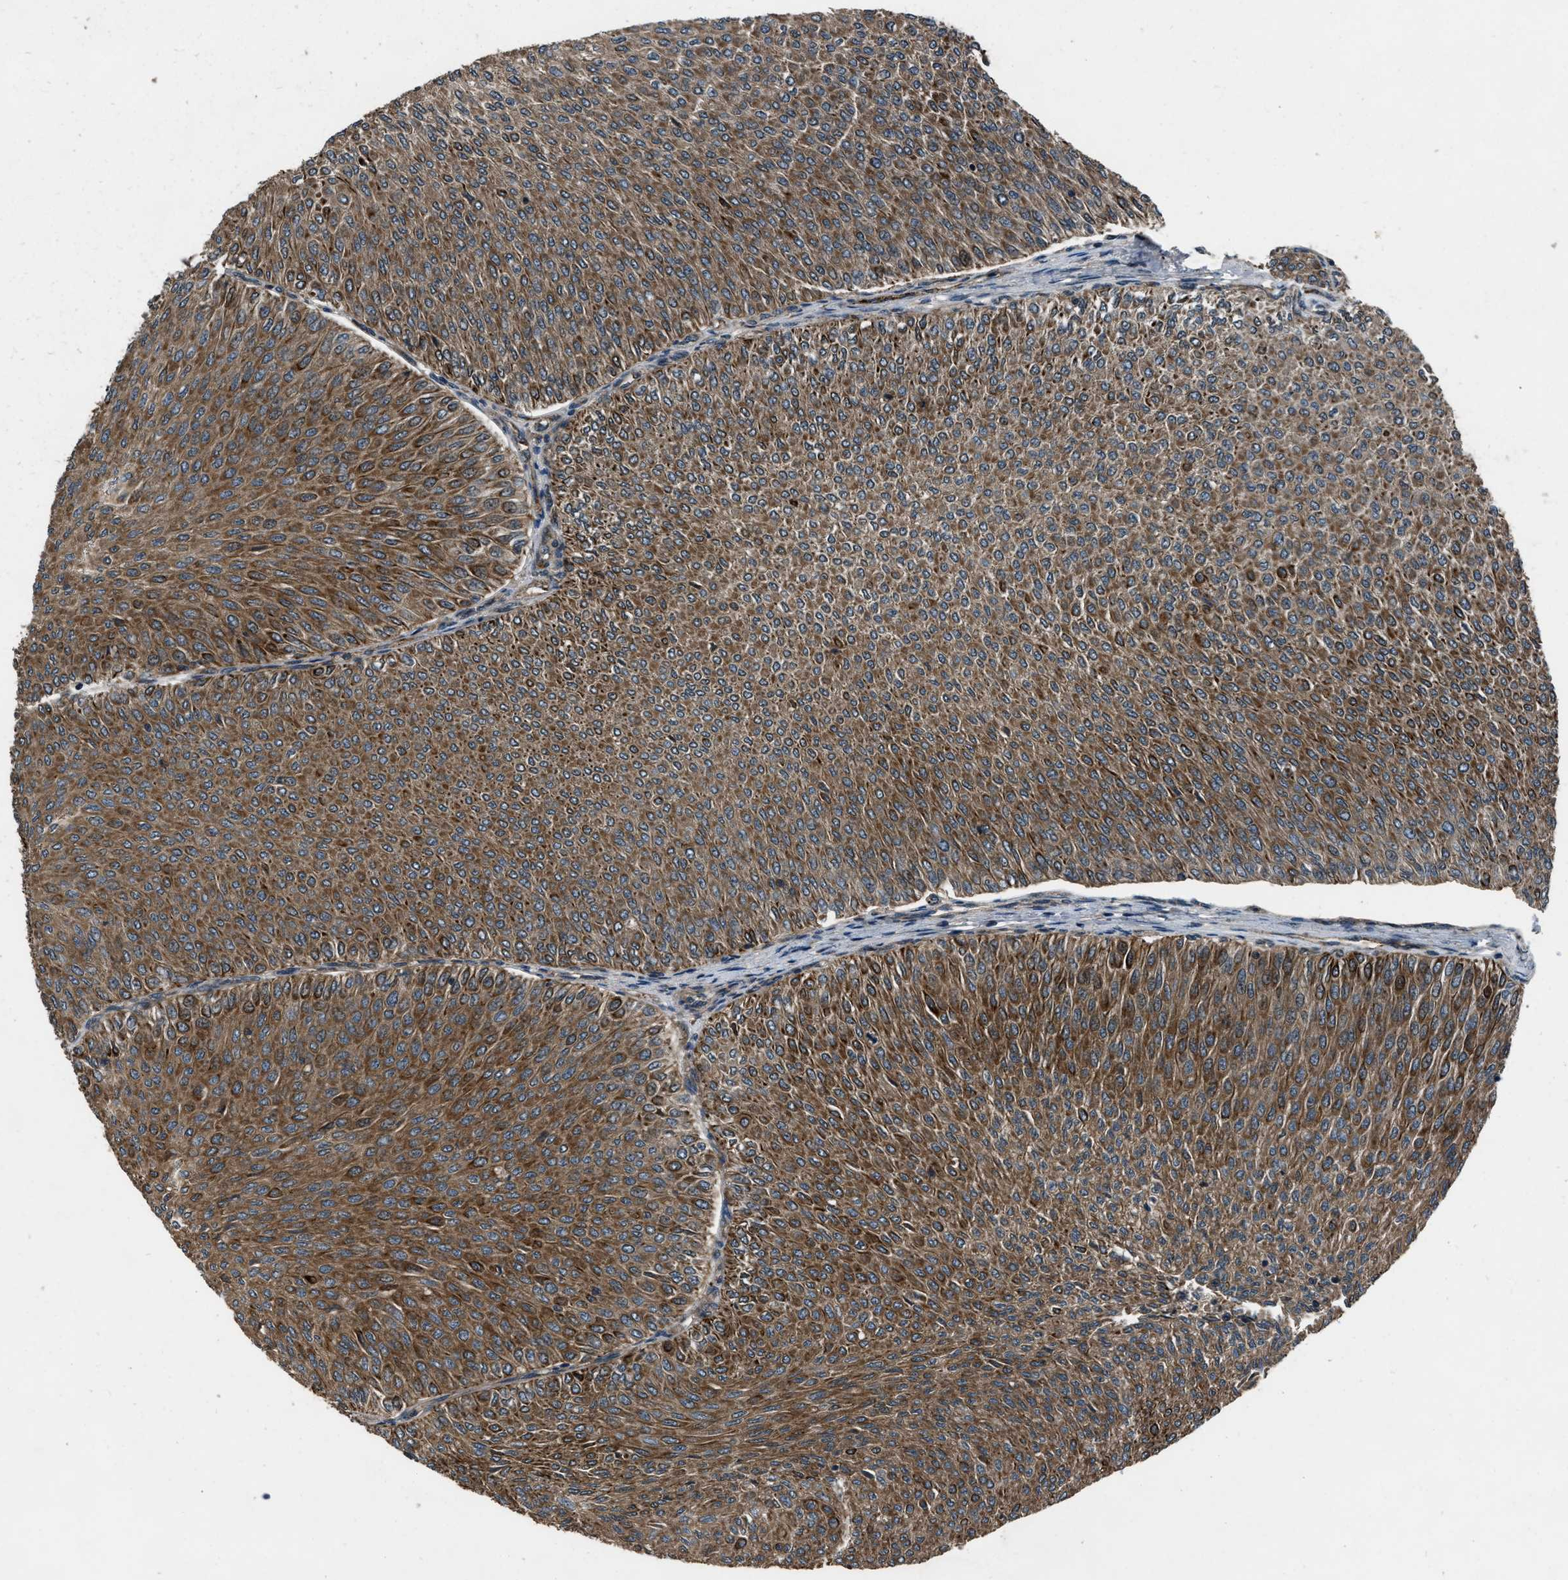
{"staining": {"intensity": "moderate", "quantity": ">75%", "location": "cytoplasmic/membranous"}, "tissue": "urothelial cancer", "cell_type": "Tumor cells", "image_type": "cancer", "snomed": [{"axis": "morphology", "description": "Urothelial carcinoma, Low grade"}, {"axis": "topography", "description": "Urinary bladder"}], "caption": "This is an image of IHC staining of low-grade urothelial carcinoma, which shows moderate expression in the cytoplasmic/membranous of tumor cells.", "gene": "IRAK4", "patient": {"sex": "male", "age": 78}}